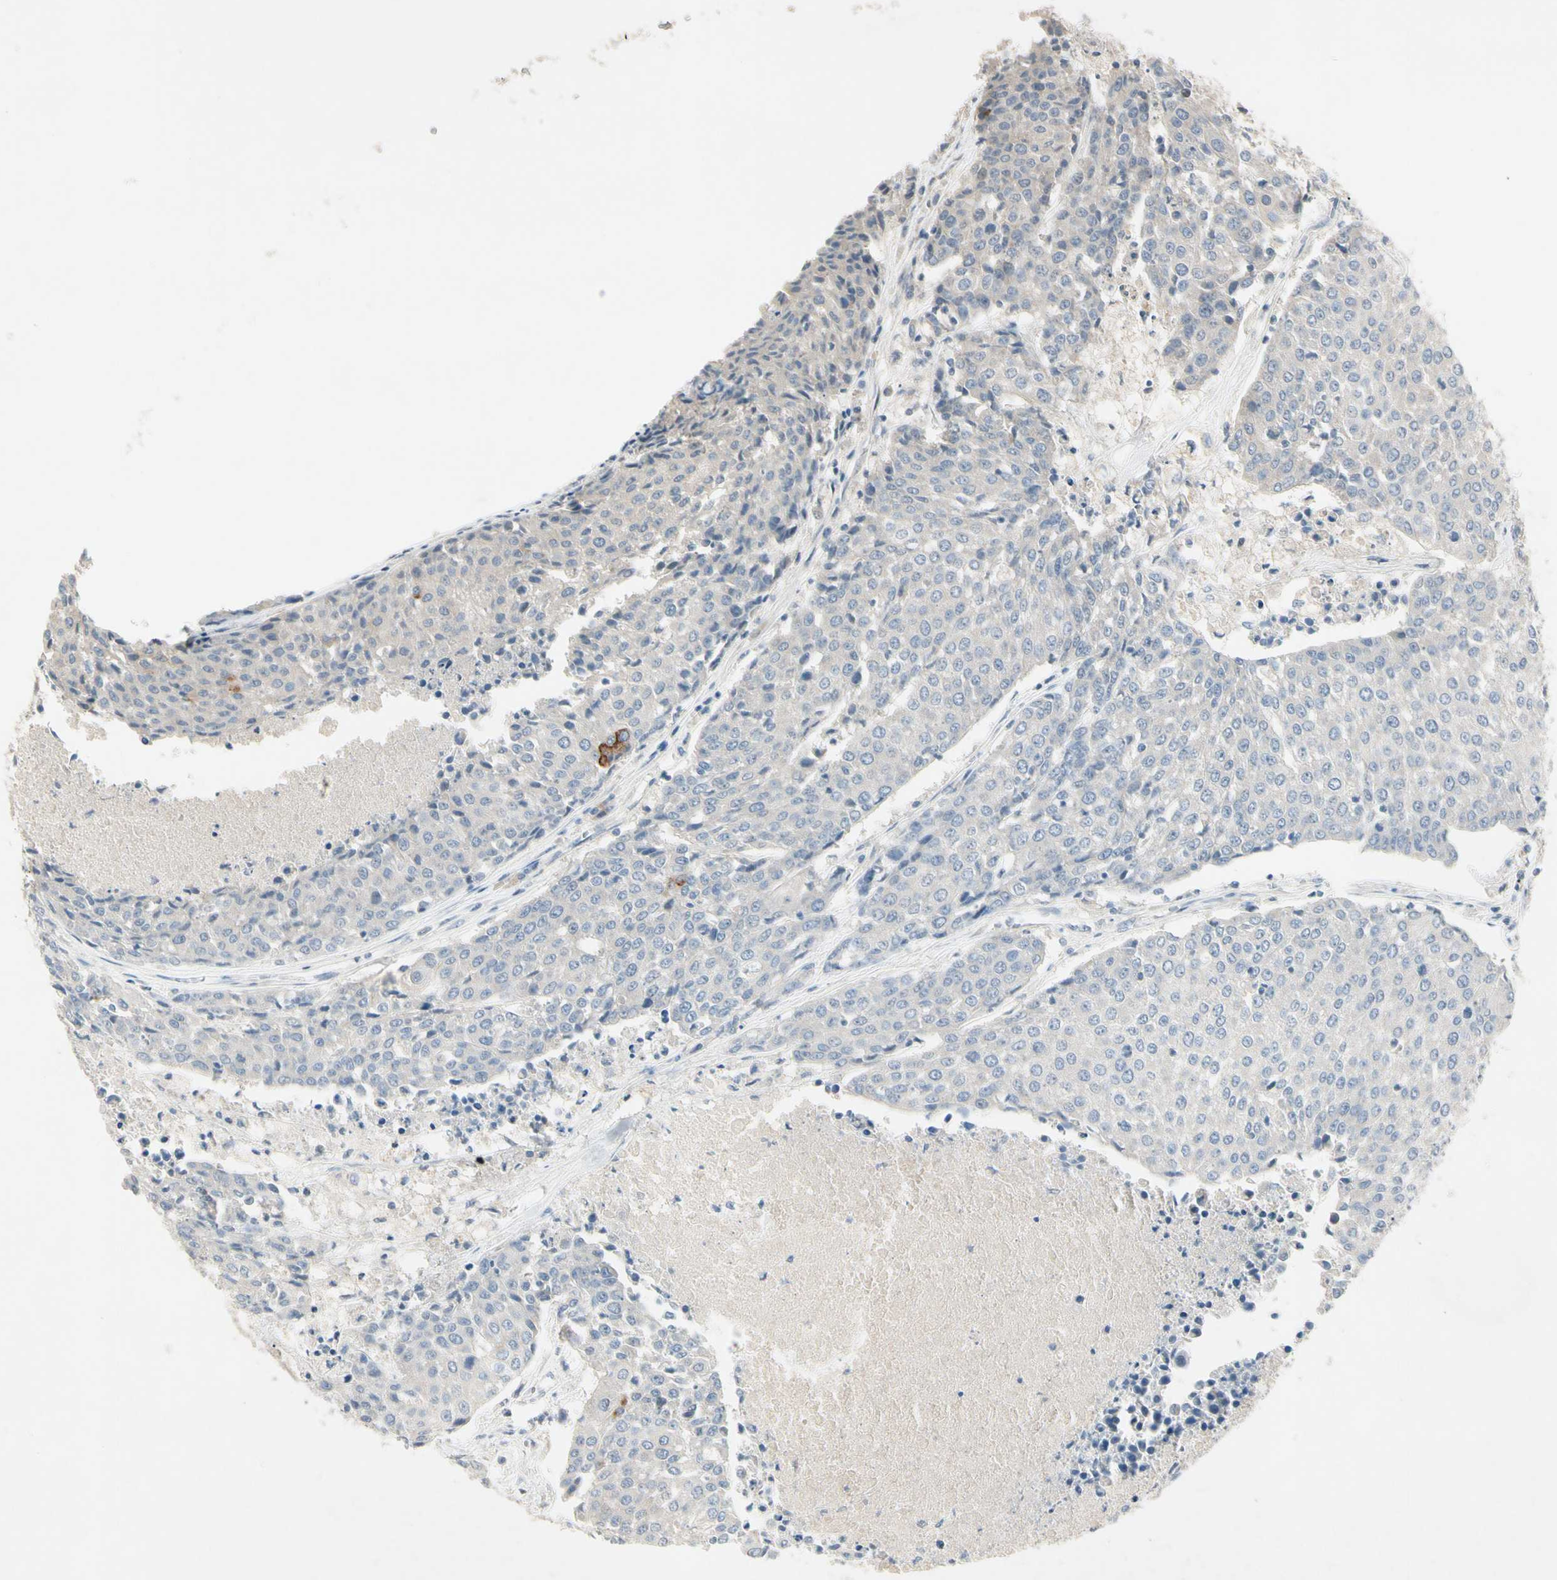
{"staining": {"intensity": "negative", "quantity": "none", "location": "none"}, "tissue": "urothelial cancer", "cell_type": "Tumor cells", "image_type": "cancer", "snomed": [{"axis": "morphology", "description": "Urothelial carcinoma, High grade"}, {"axis": "topography", "description": "Urinary bladder"}], "caption": "Immunohistochemistry photomicrograph of urothelial cancer stained for a protein (brown), which displays no positivity in tumor cells.", "gene": "PRSS21", "patient": {"sex": "female", "age": 85}}